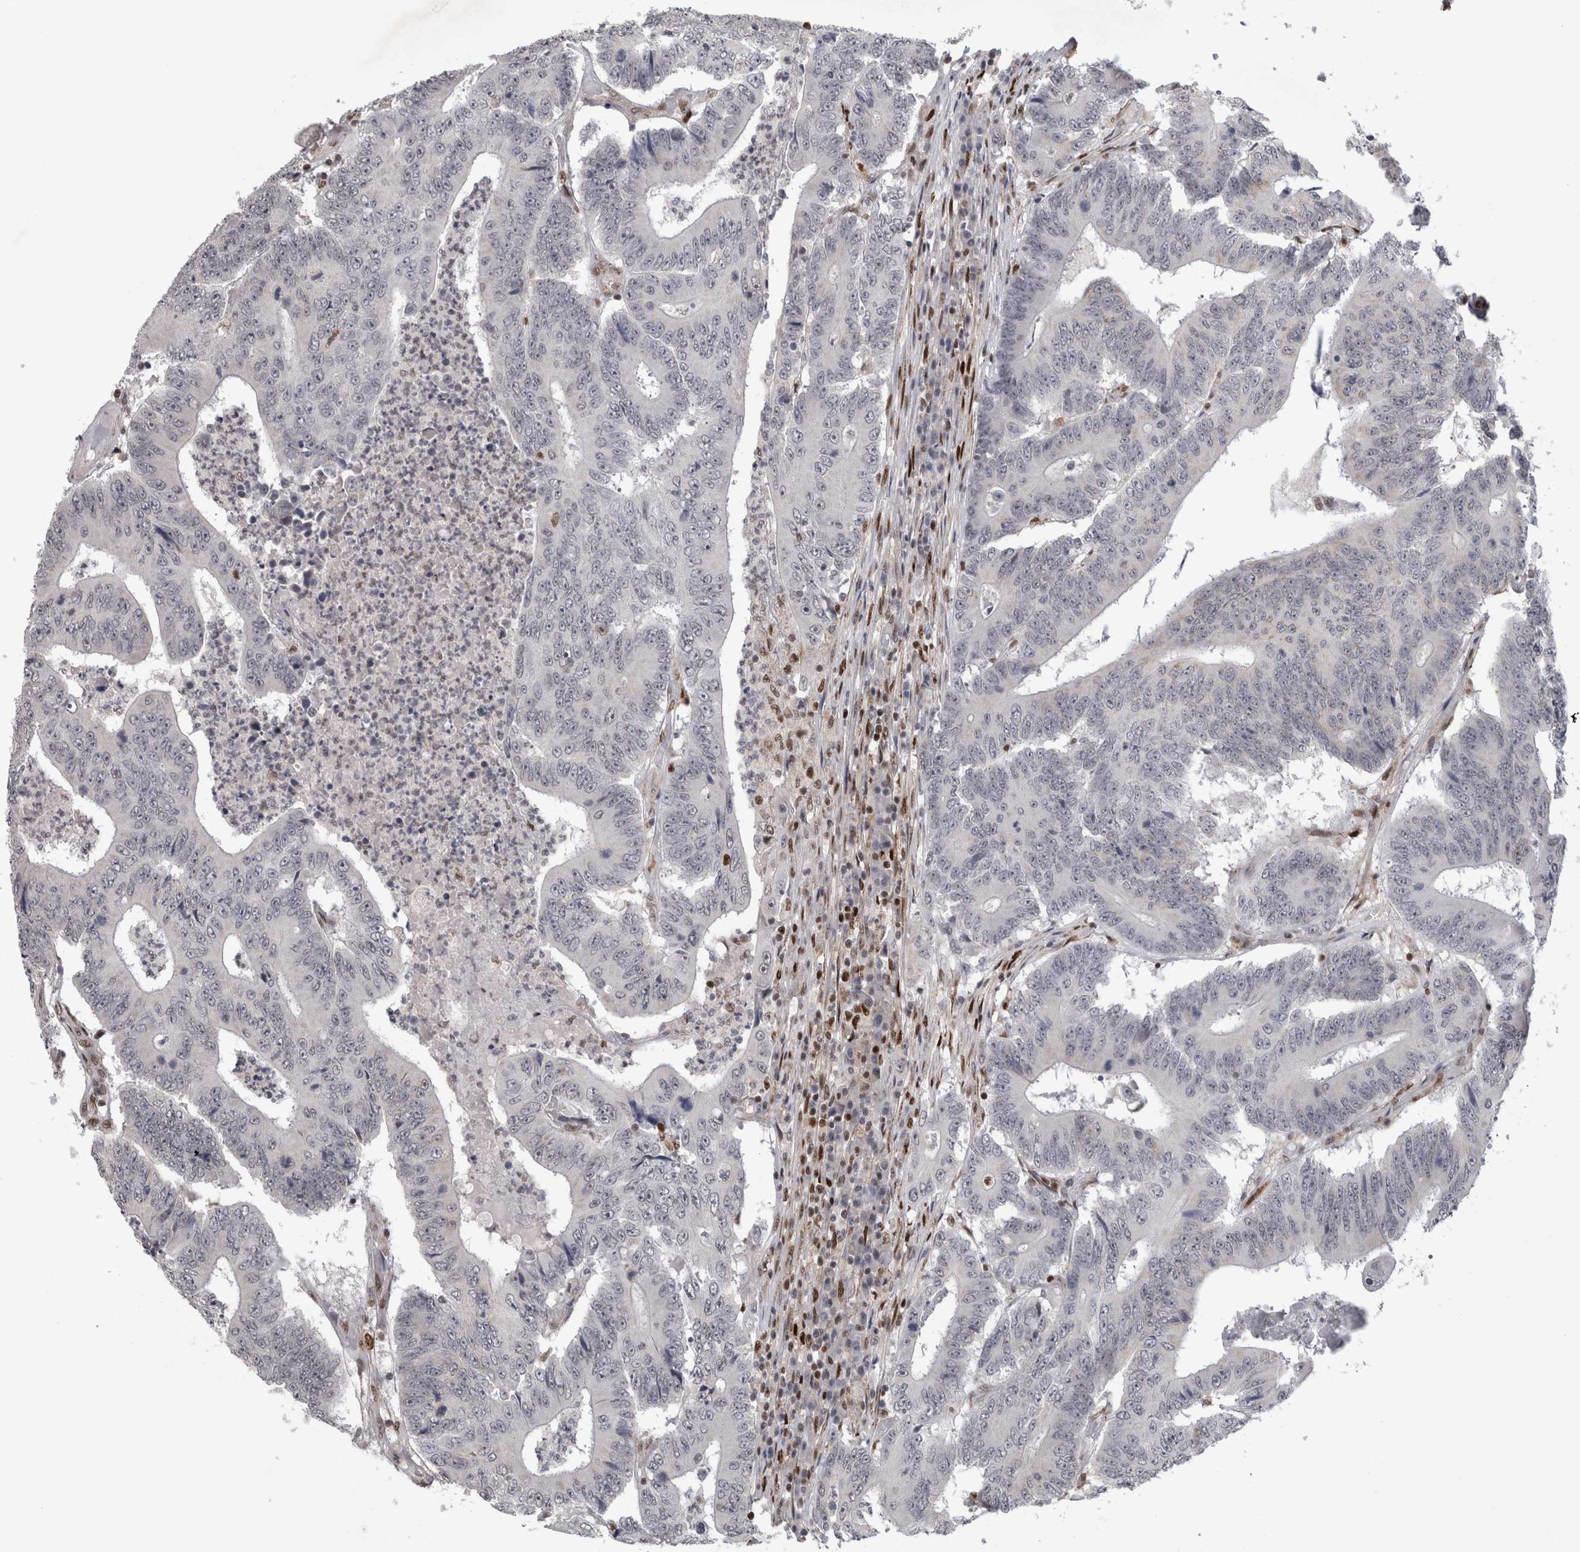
{"staining": {"intensity": "negative", "quantity": "none", "location": "none"}, "tissue": "colorectal cancer", "cell_type": "Tumor cells", "image_type": "cancer", "snomed": [{"axis": "morphology", "description": "Adenocarcinoma, NOS"}, {"axis": "topography", "description": "Colon"}], "caption": "Immunohistochemistry (IHC) histopathology image of colorectal cancer (adenocarcinoma) stained for a protein (brown), which displays no staining in tumor cells.", "gene": "SRARP", "patient": {"sex": "male", "age": 83}}